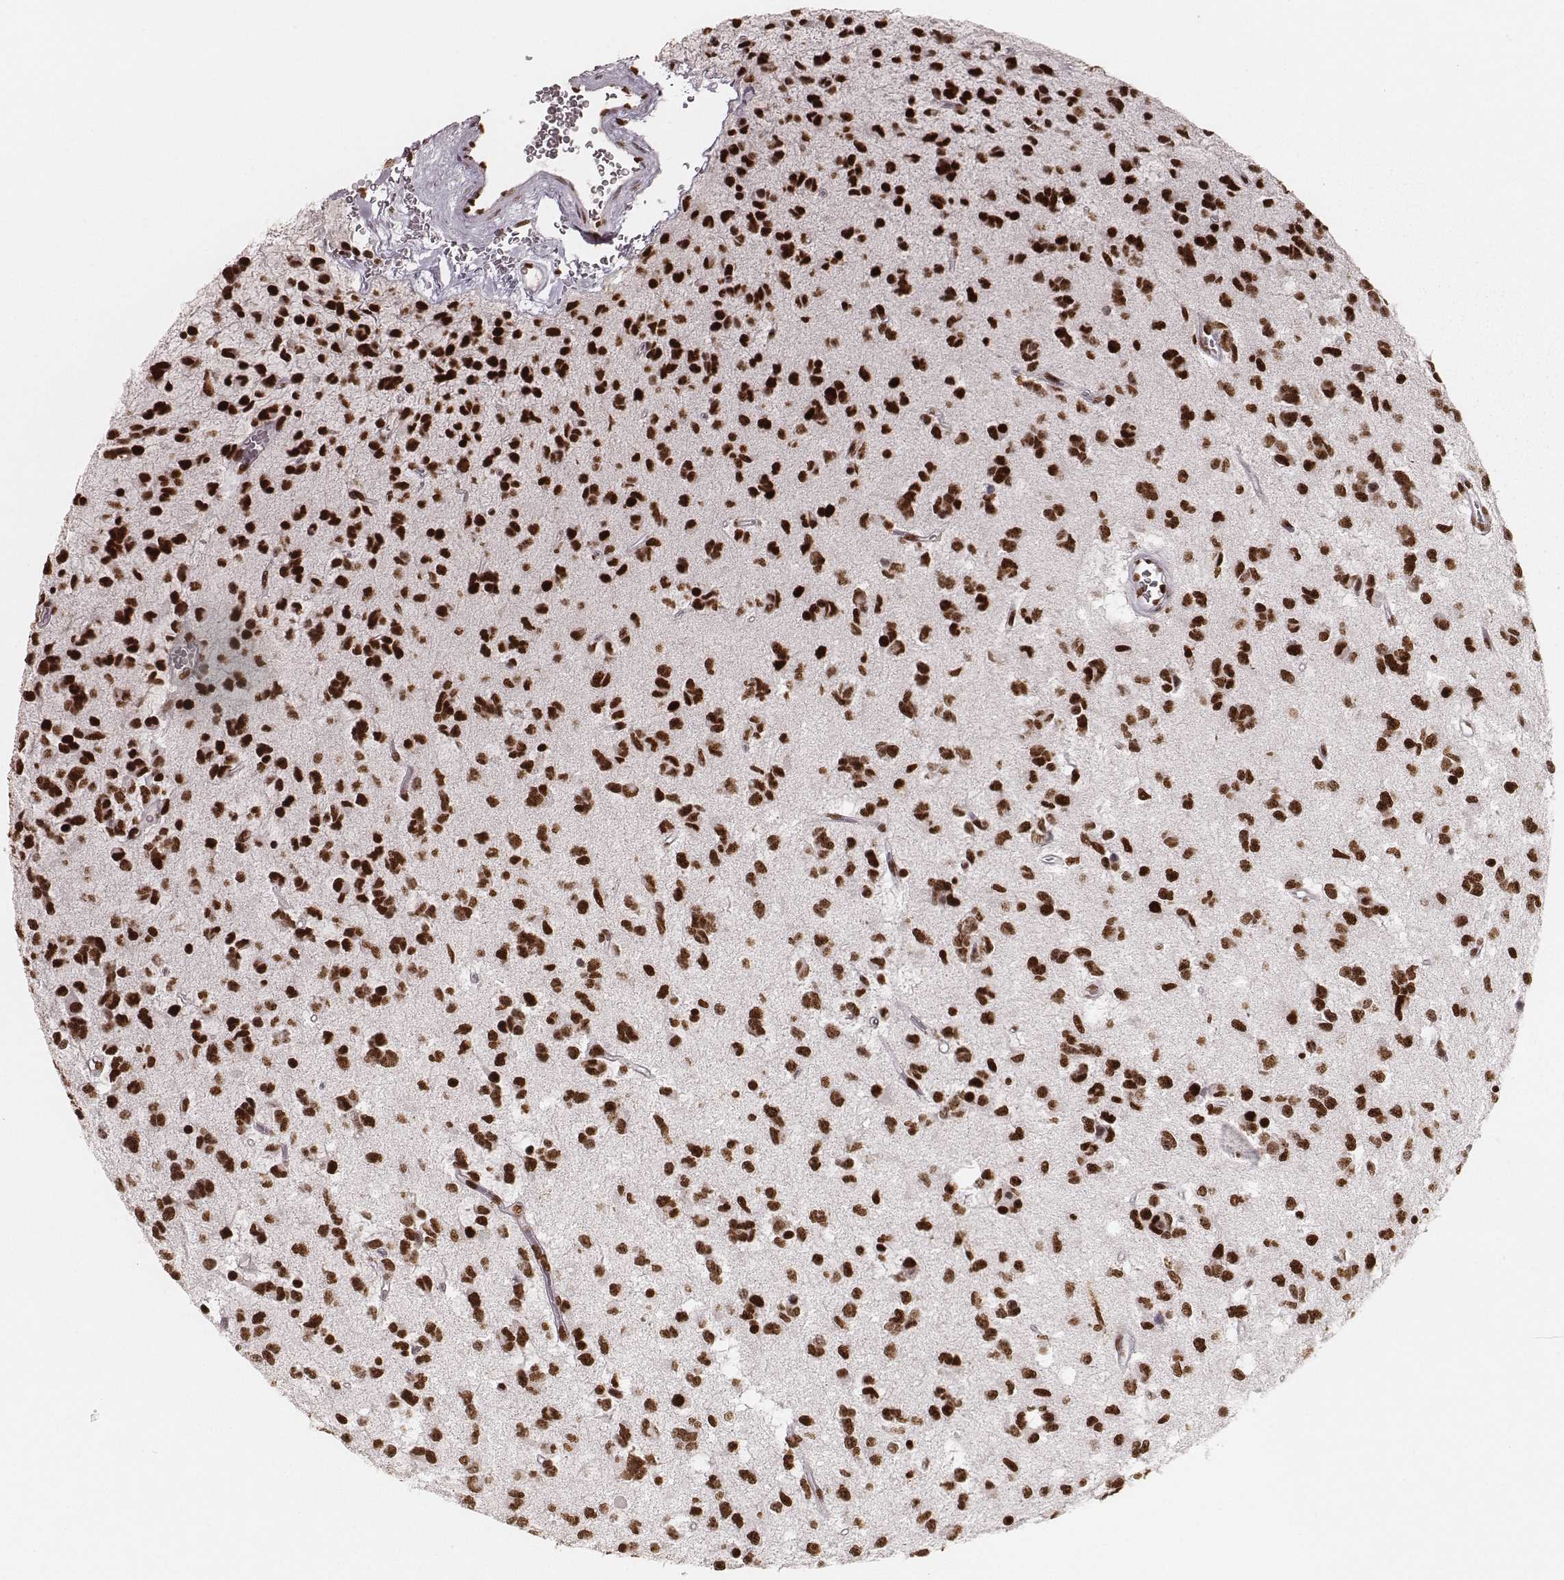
{"staining": {"intensity": "strong", "quantity": ">75%", "location": "nuclear"}, "tissue": "glioma", "cell_type": "Tumor cells", "image_type": "cancer", "snomed": [{"axis": "morphology", "description": "Glioma, malignant, Low grade"}, {"axis": "topography", "description": "Brain"}], "caption": "Immunohistochemistry of human glioma reveals high levels of strong nuclear positivity in approximately >75% of tumor cells.", "gene": "PARP1", "patient": {"sex": "female", "age": 45}}